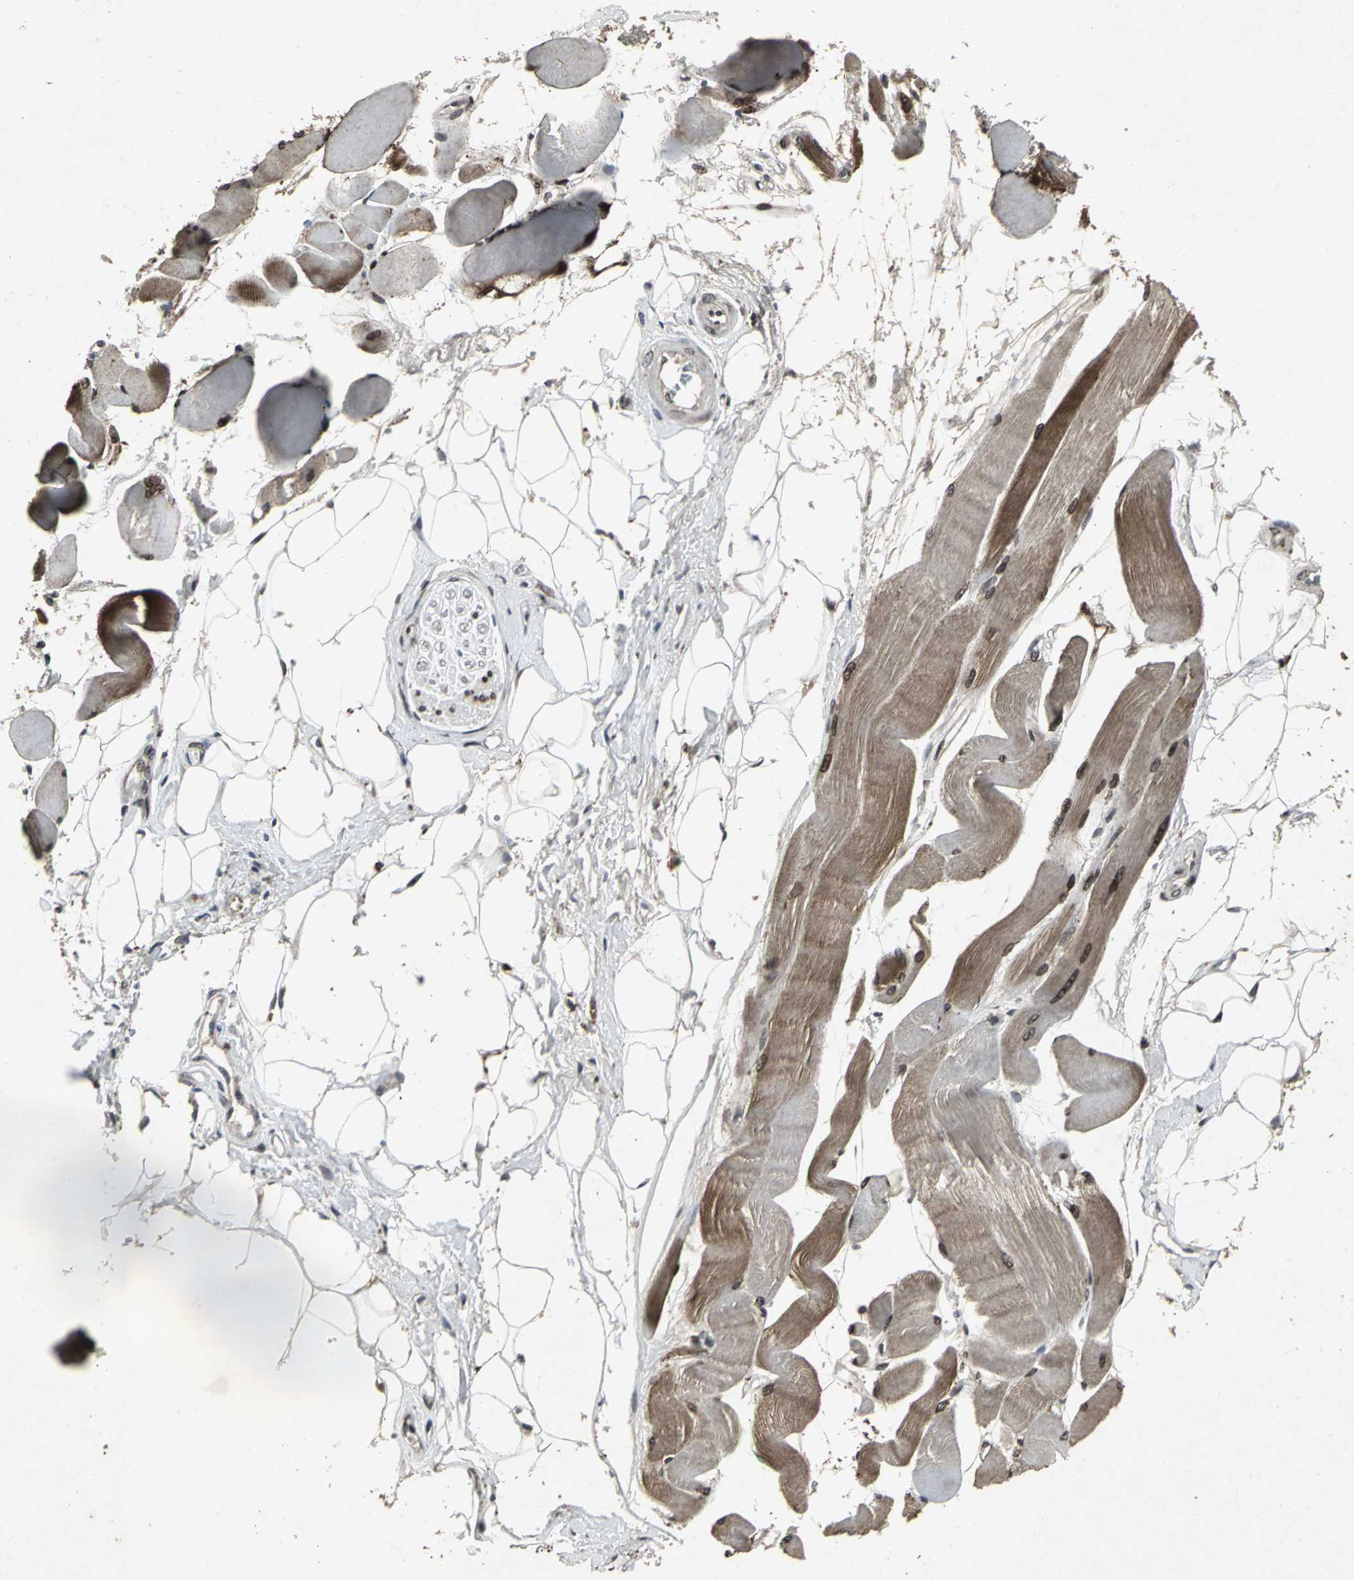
{"staining": {"intensity": "strong", "quantity": ">75%", "location": "cytoplasmic/membranous,nuclear"}, "tissue": "skeletal muscle", "cell_type": "Myocytes", "image_type": "normal", "snomed": [{"axis": "morphology", "description": "Normal tissue, NOS"}, {"axis": "topography", "description": "Skeletal muscle"}, {"axis": "topography", "description": "Peripheral nerve tissue"}], "caption": "Protein staining of unremarkable skeletal muscle demonstrates strong cytoplasmic/membranous,nuclear staining in approximately >75% of myocytes. The protein of interest is shown in brown color, while the nuclei are stained blue.", "gene": "SH2B3", "patient": {"sex": "female", "age": 84}}